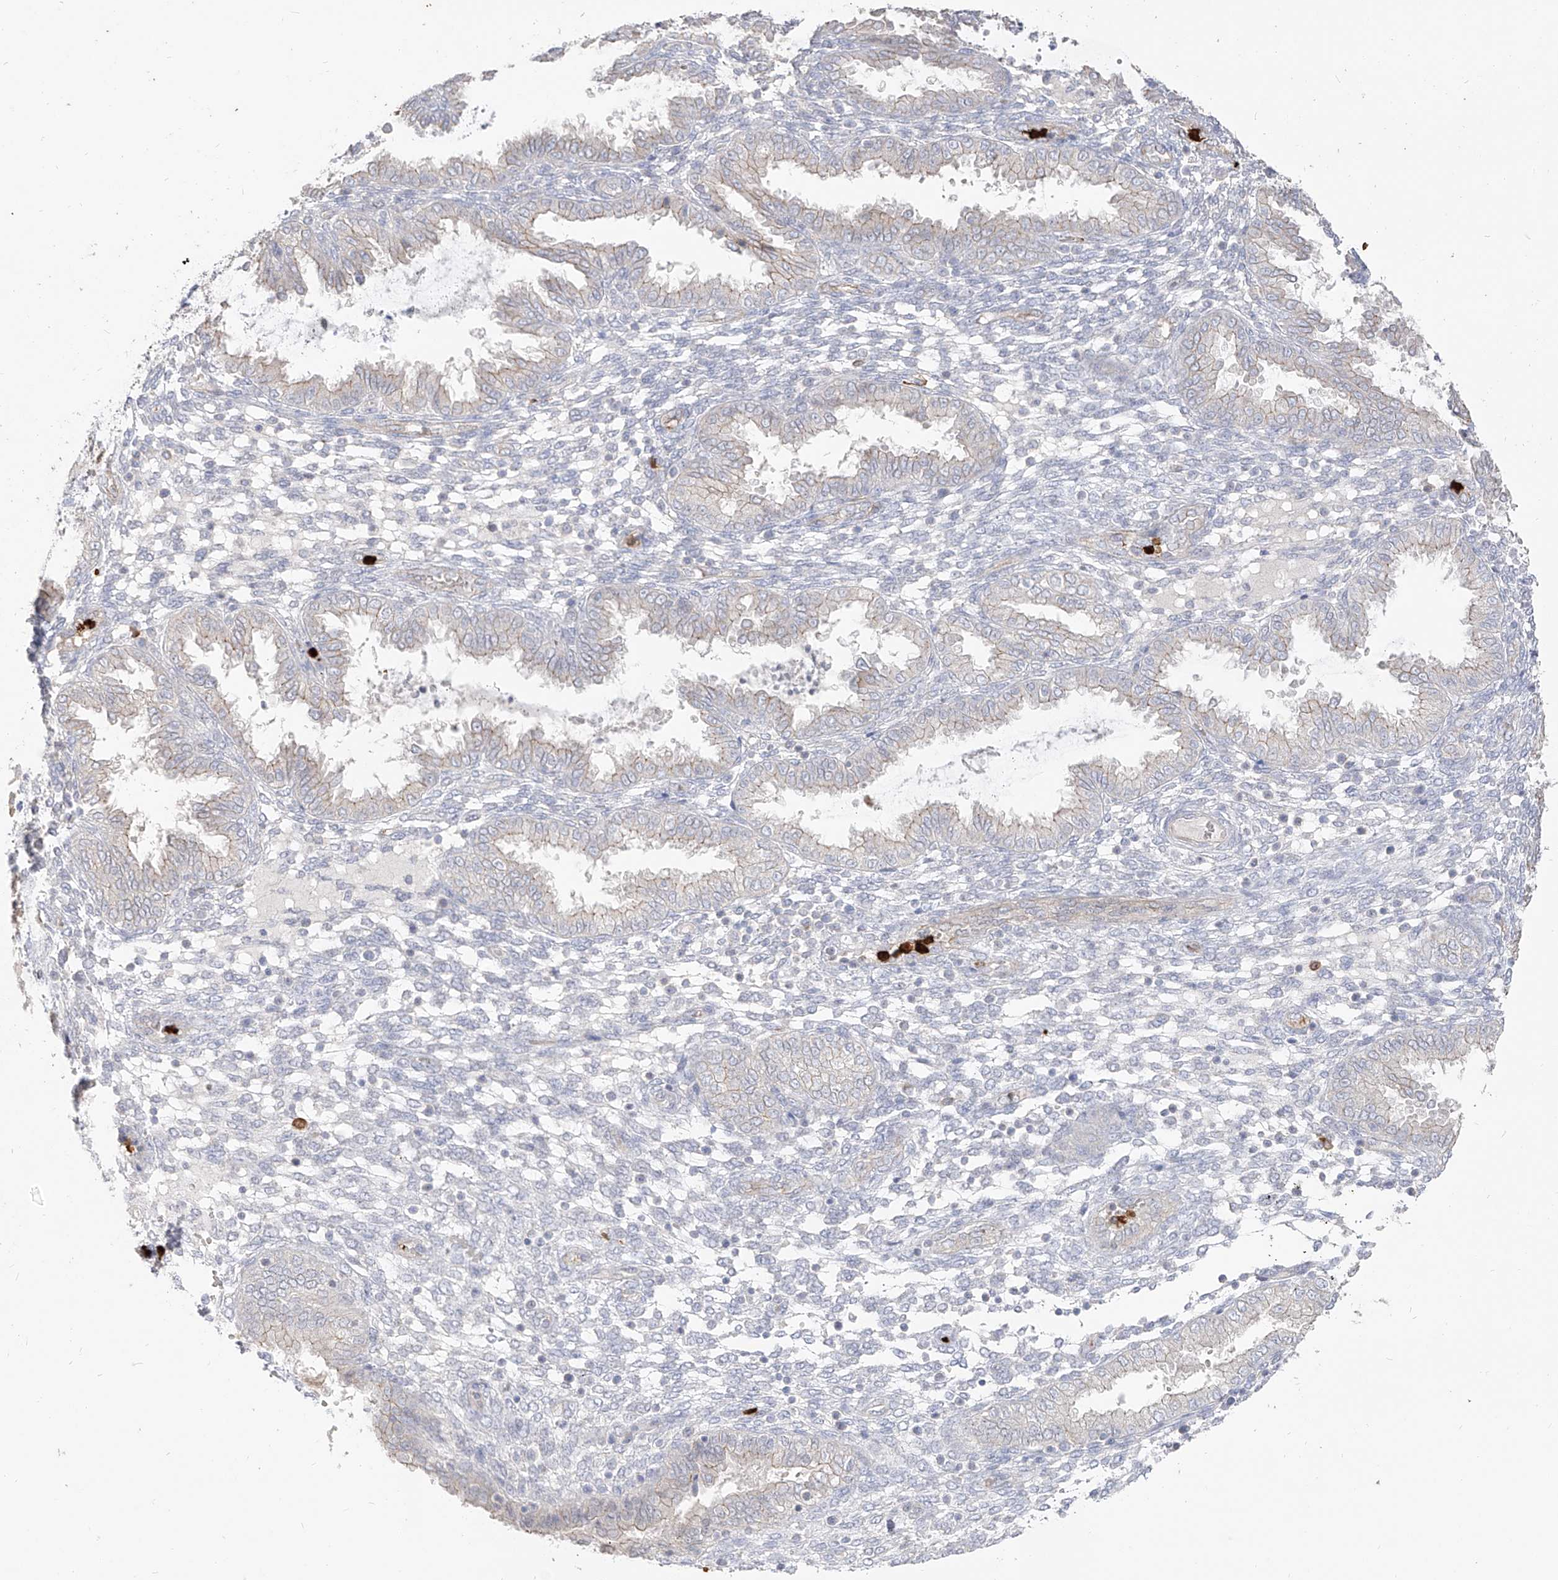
{"staining": {"intensity": "negative", "quantity": "none", "location": "none"}, "tissue": "endometrium", "cell_type": "Cells in endometrial stroma", "image_type": "normal", "snomed": [{"axis": "morphology", "description": "Normal tissue, NOS"}, {"axis": "topography", "description": "Endometrium"}], "caption": "IHC histopathology image of benign endometrium: endometrium stained with DAB (3,3'-diaminobenzidine) exhibits no significant protein staining in cells in endometrial stroma. (Brightfield microscopy of DAB IHC at high magnification).", "gene": "ZNF227", "patient": {"sex": "female", "age": 33}}